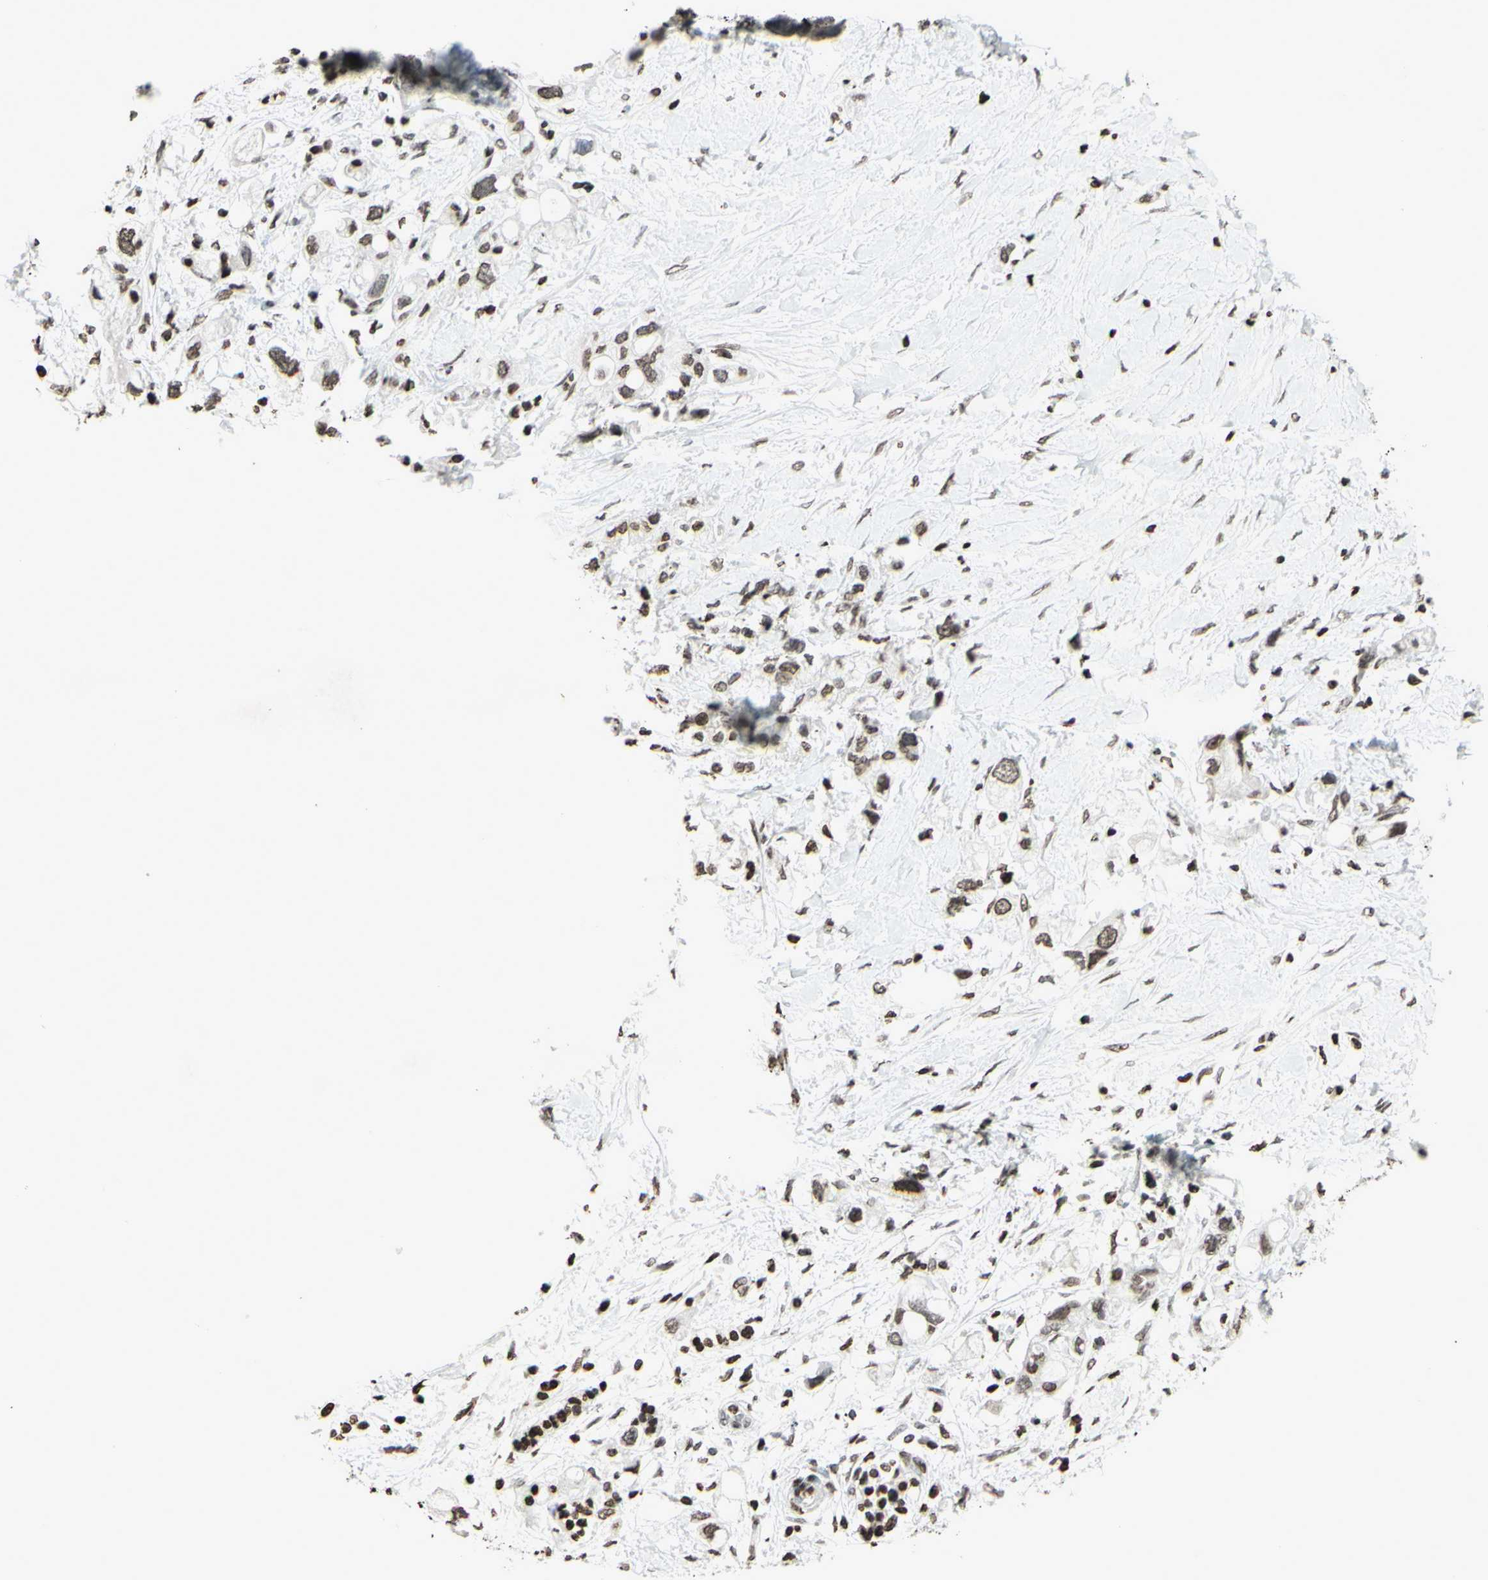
{"staining": {"intensity": "weak", "quantity": "25%-75%", "location": "nuclear"}, "tissue": "pancreatic cancer", "cell_type": "Tumor cells", "image_type": "cancer", "snomed": [{"axis": "morphology", "description": "Adenocarcinoma, NOS"}, {"axis": "topography", "description": "Pancreas"}], "caption": "Human pancreatic cancer stained with a protein marker exhibits weak staining in tumor cells.", "gene": "CD79B", "patient": {"sex": "female", "age": 56}}